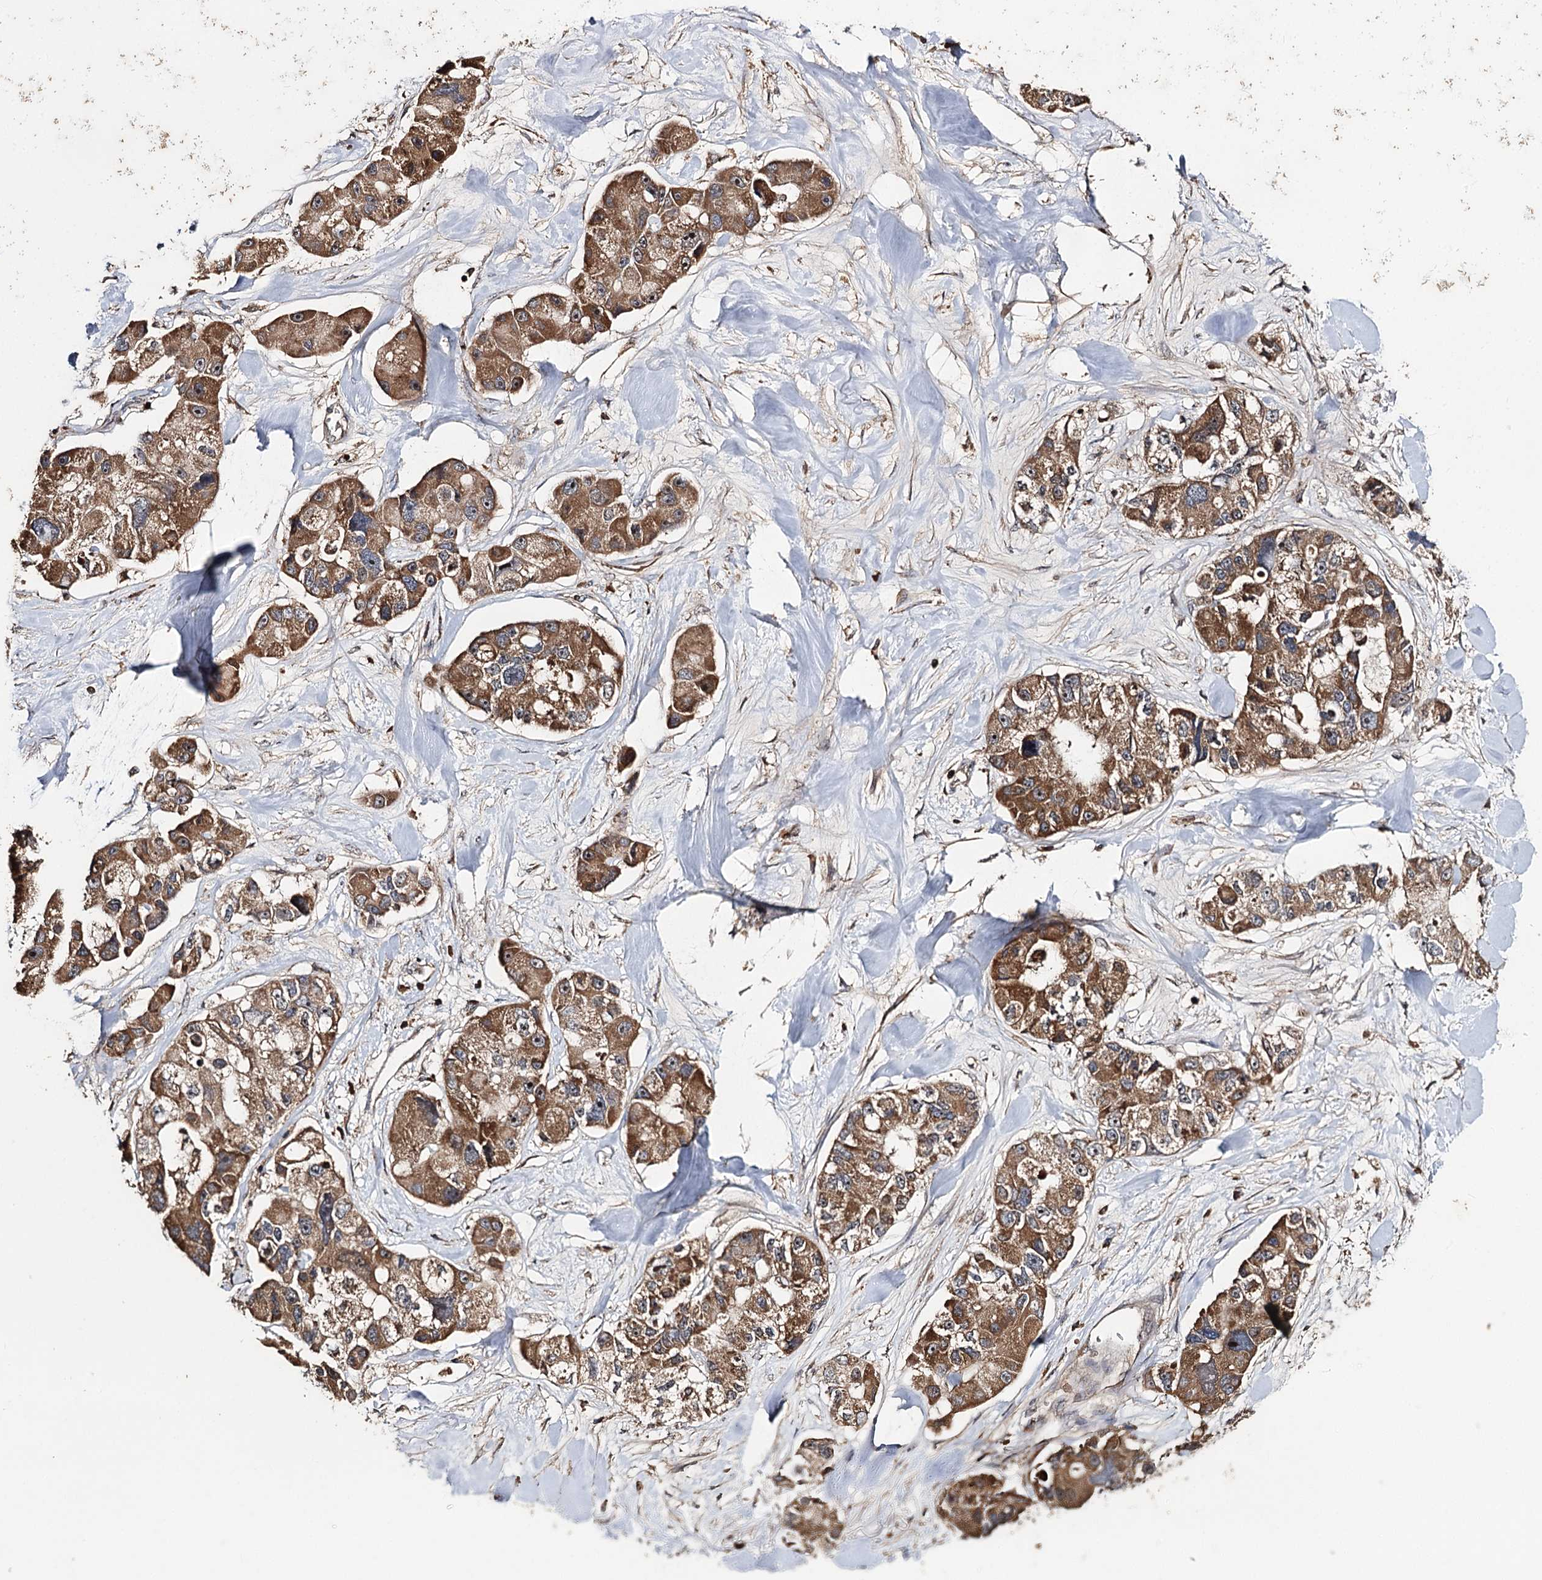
{"staining": {"intensity": "moderate", "quantity": ">75%", "location": "cytoplasmic/membranous,nuclear"}, "tissue": "lung cancer", "cell_type": "Tumor cells", "image_type": "cancer", "snomed": [{"axis": "morphology", "description": "Adenocarcinoma, NOS"}, {"axis": "topography", "description": "Lung"}], "caption": "The photomicrograph displays immunohistochemical staining of lung cancer. There is moderate cytoplasmic/membranous and nuclear expression is identified in about >75% of tumor cells.", "gene": "FAM53B", "patient": {"sex": "female", "age": 54}}